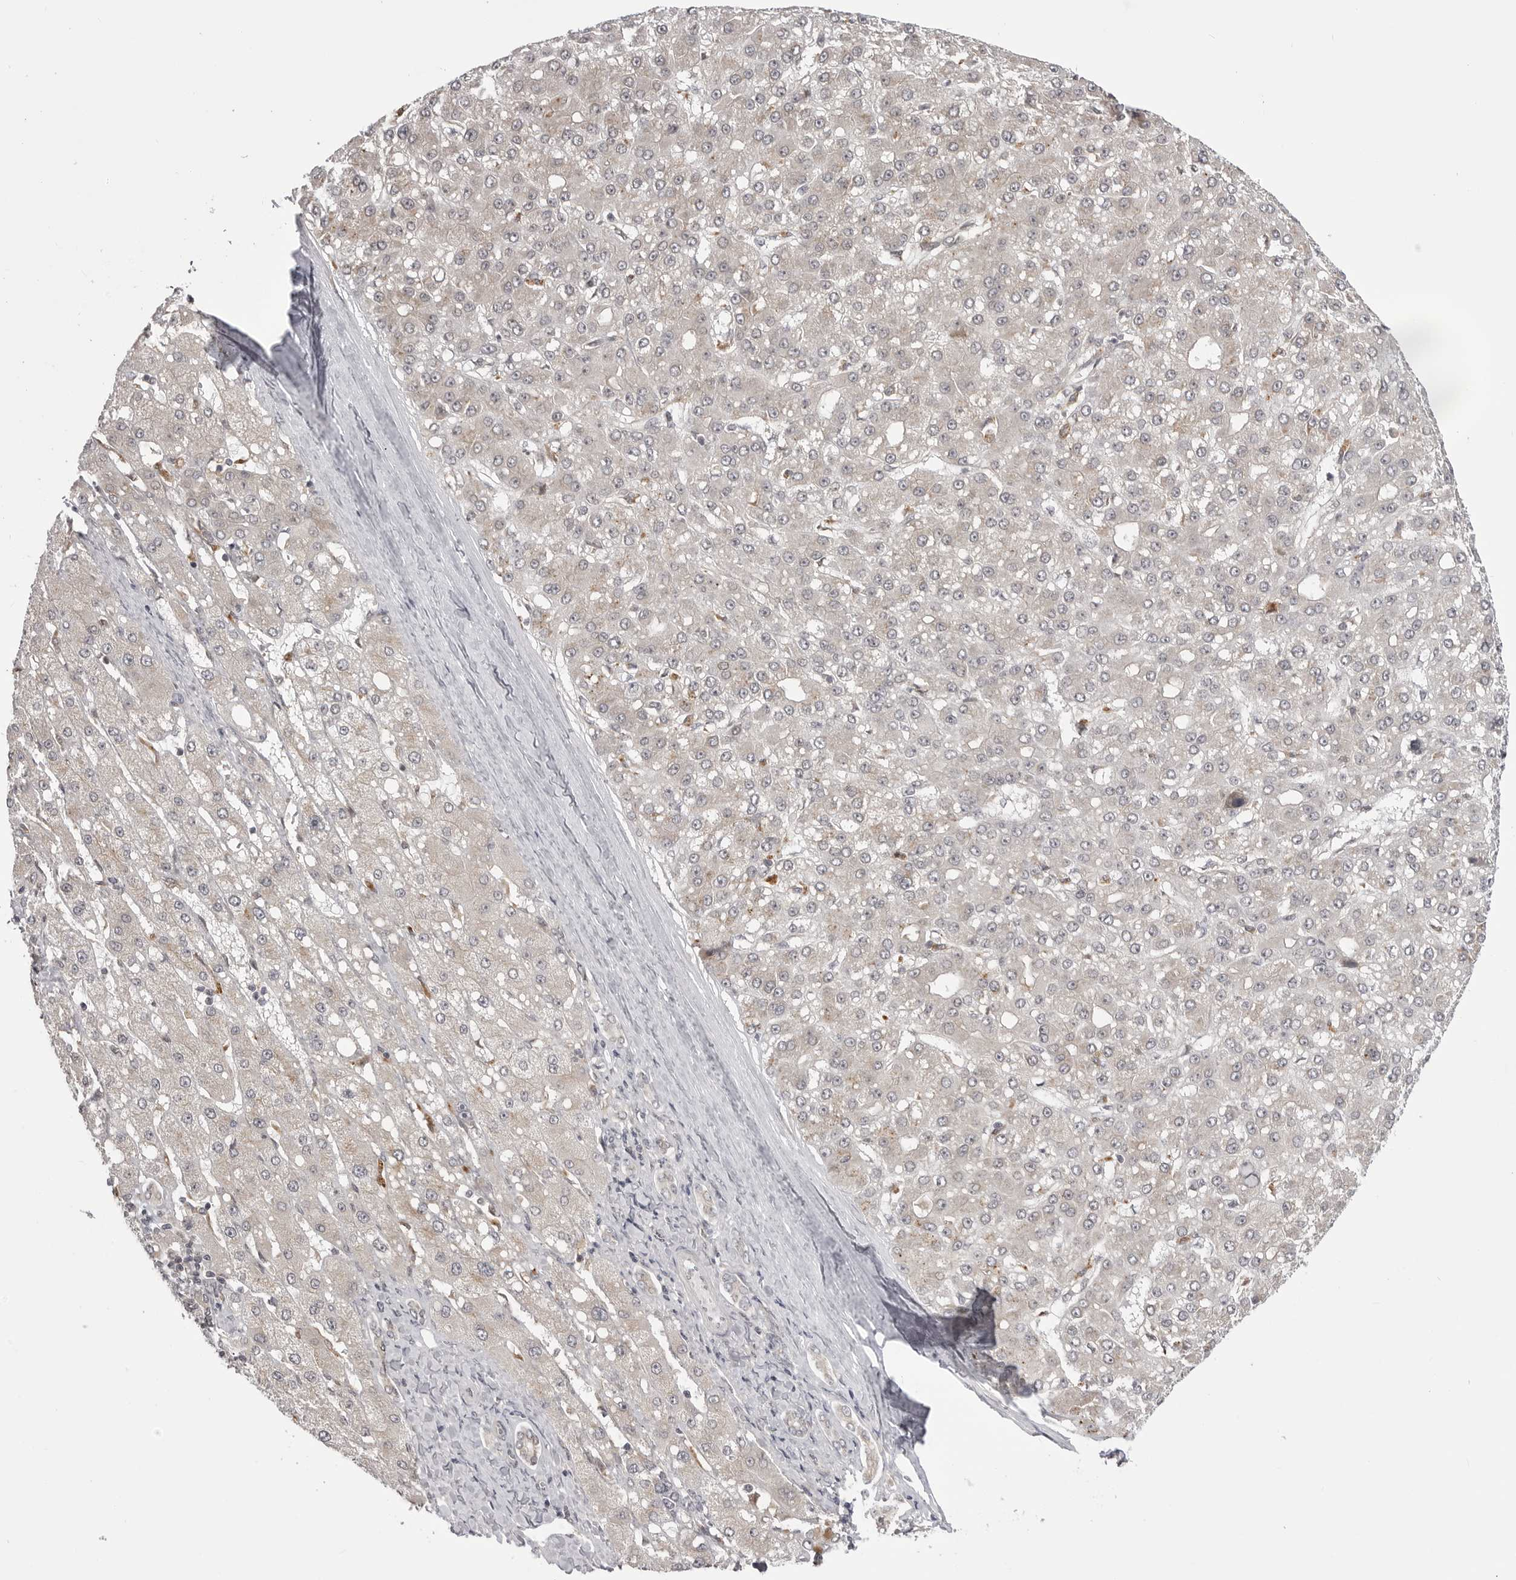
{"staining": {"intensity": "negative", "quantity": "none", "location": "none"}, "tissue": "liver cancer", "cell_type": "Tumor cells", "image_type": "cancer", "snomed": [{"axis": "morphology", "description": "Carcinoma, Hepatocellular, NOS"}, {"axis": "topography", "description": "Liver"}], "caption": "A photomicrograph of human liver hepatocellular carcinoma is negative for staining in tumor cells.", "gene": "PTK2B", "patient": {"sex": "male", "age": 67}}